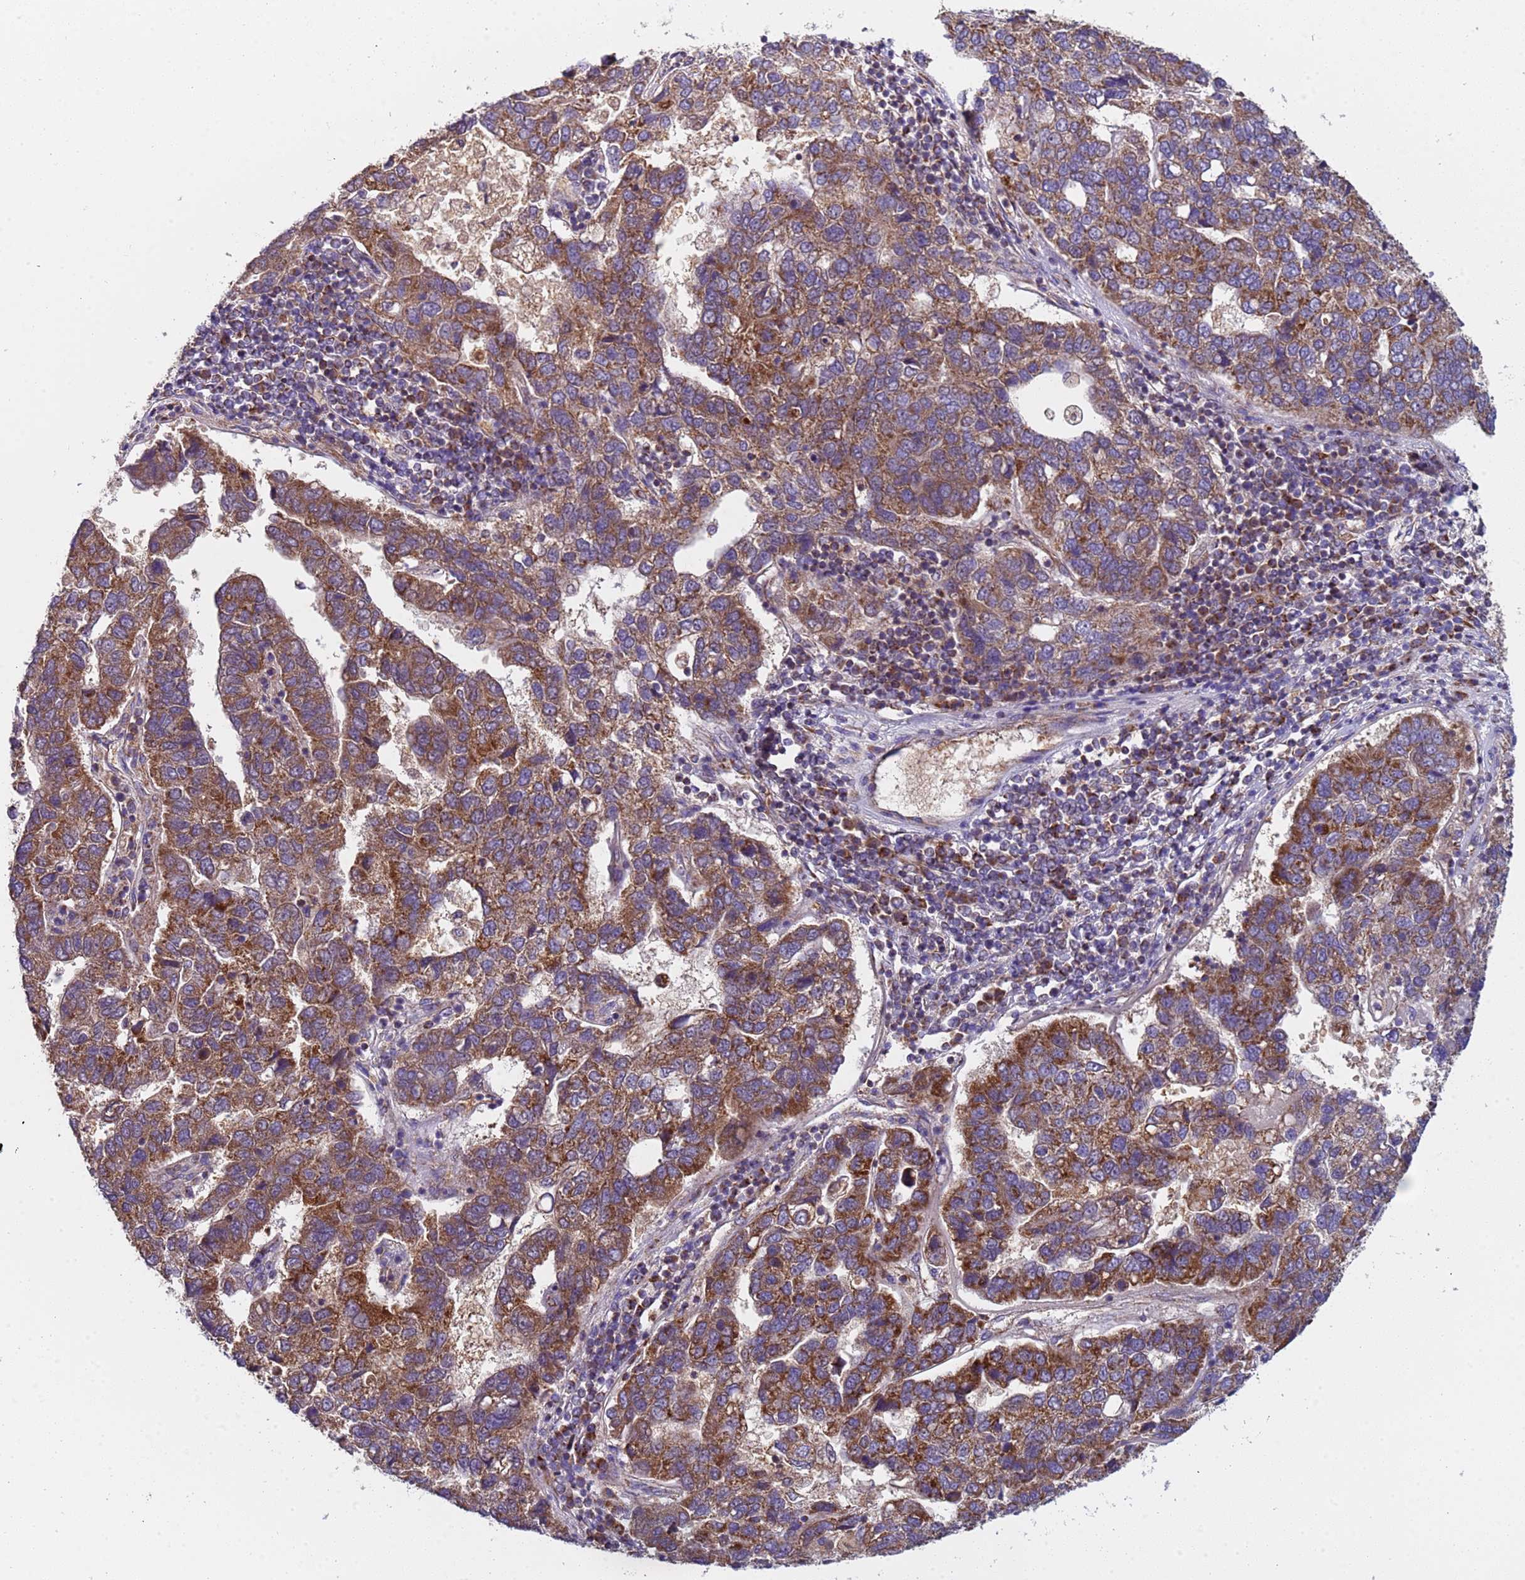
{"staining": {"intensity": "moderate", "quantity": ">75%", "location": "cytoplasmic/membranous"}, "tissue": "pancreatic cancer", "cell_type": "Tumor cells", "image_type": "cancer", "snomed": [{"axis": "morphology", "description": "Adenocarcinoma, NOS"}, {"axis": "topography", "description": "Pancreas"}], "caption": "Human pancreatic adenocarcinoma stained with a protein marker displays moderate staining in tumor cells.", "gene": "TMEM126A", "patient": {"sex": "female", "age": 61}}